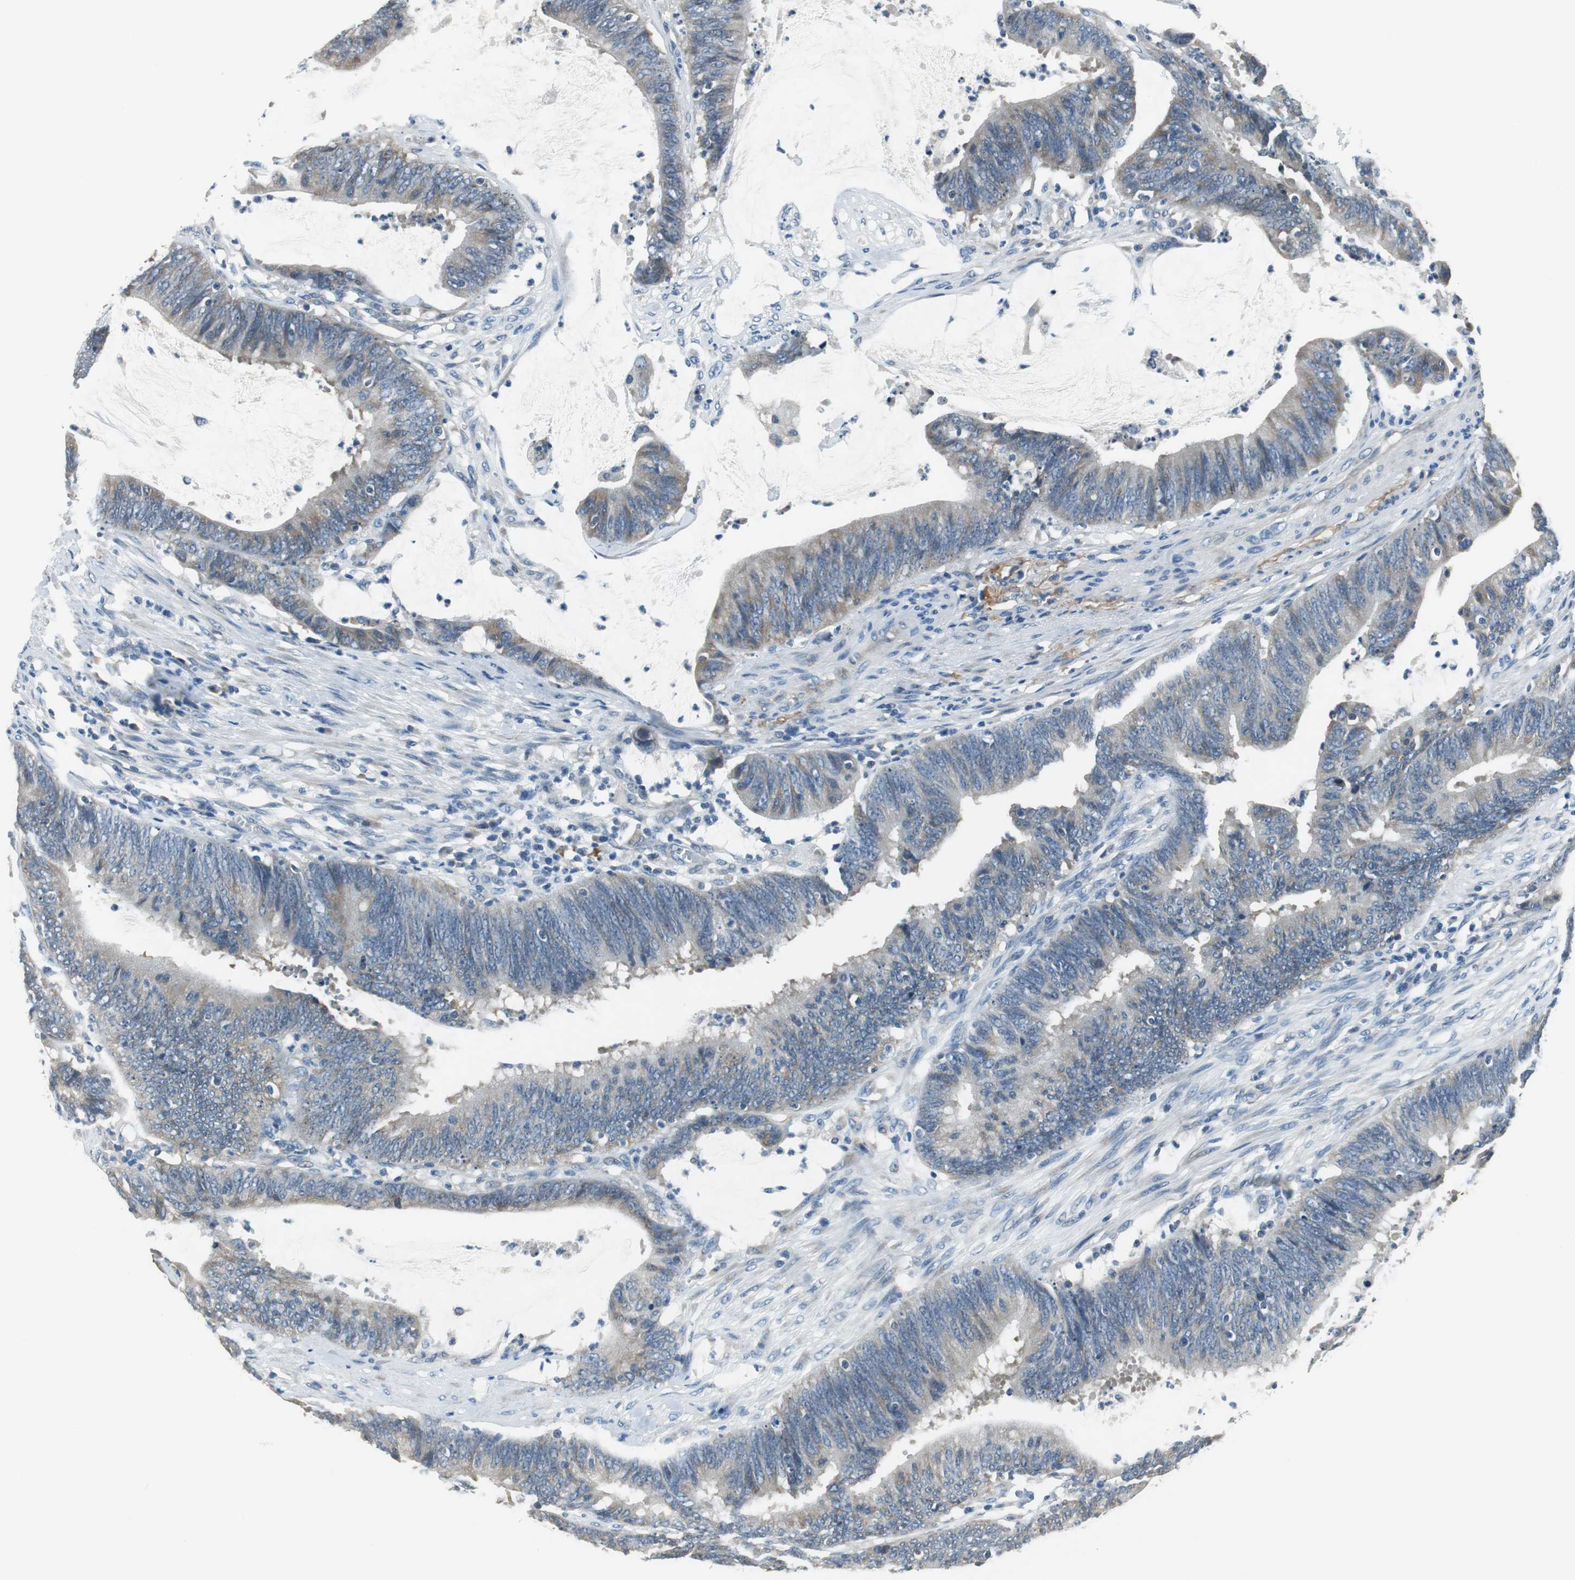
{"staining": {"intensity": "weak", "quantity": "25%-75%", "location": "cytoplasmic/membranous"}, "tissue": "colorectal cancer", "cell_type": "Tumor cells", "image_type": "cancer", "snomed": [{"axis": "morphology", "description": "Adenocarcinoma, NOS"}, {"axis": "topography", "description": "Rectum"}], "caption": "Colorectal cancer (adenocarcinoma) stained with DAB (3,3'-diaminobenzidine) immunohistochemistry demonstrates low levels of weak cytoplasmic/membranous positivity in approximately 25%-75% of tumor cells. Using DAB (brown) and hematoxylin (blue) stains, captured at high magnification using brightfield microscopy.", "gene": "MTIF2", "patient": {"sex": "female", "age": 66}}